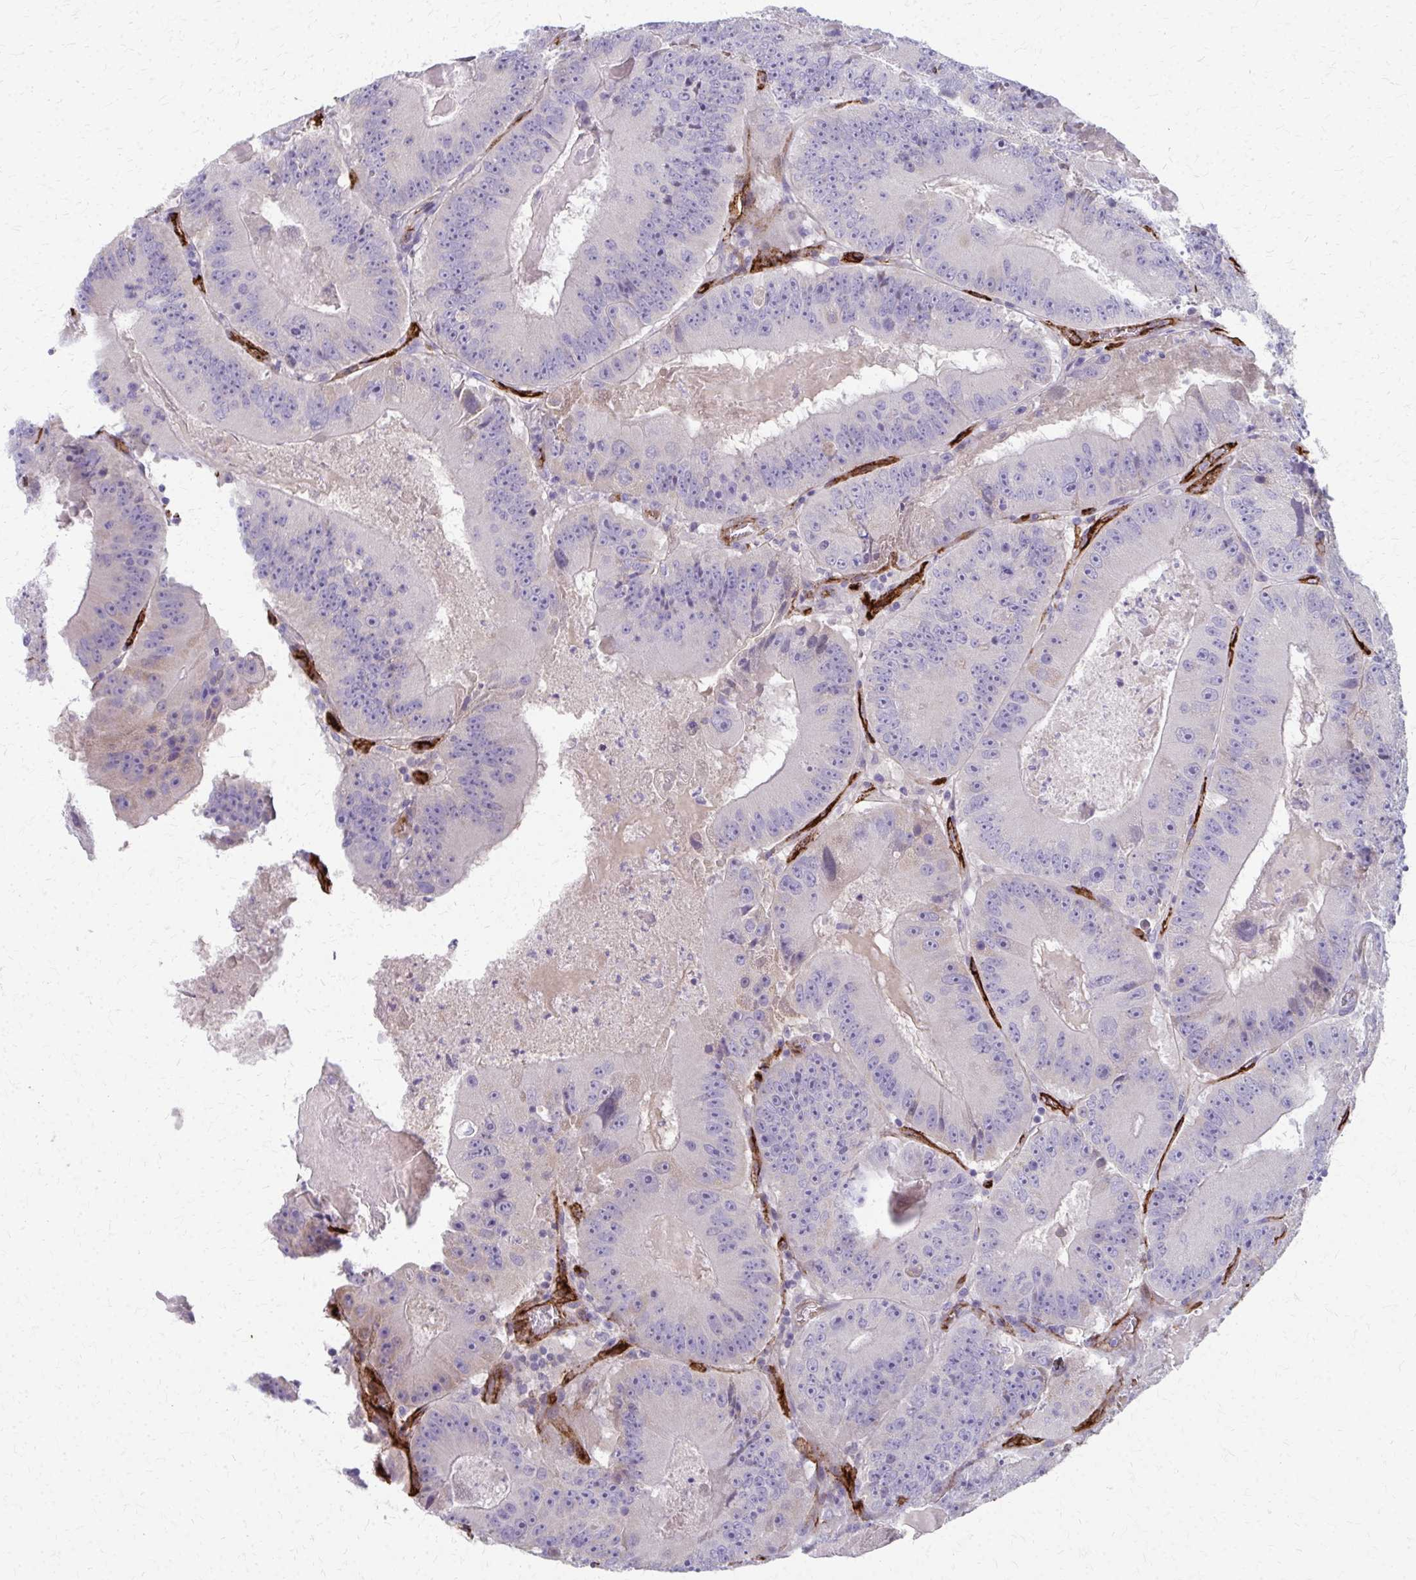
{"staining": {"intensity": "negative", "quantity": "none", "location": "none"}, "tissue": "colorectal cancer", "cell_type": "Tumor cells", "image_type": "cancer", "snomed": [{"axis": "morphology", "description": "Adenocarcinoma, NOS"}, {"axis": "topography", "description": "Colon"}], "caption": "DAB immunohistochemical staining of human colorectal cancer reveals no significant positivity in tumor cells. Nuclei are stained in blue.", "gene": "ADIPOQ", "patient": {"sex": "female", "age": 86}}